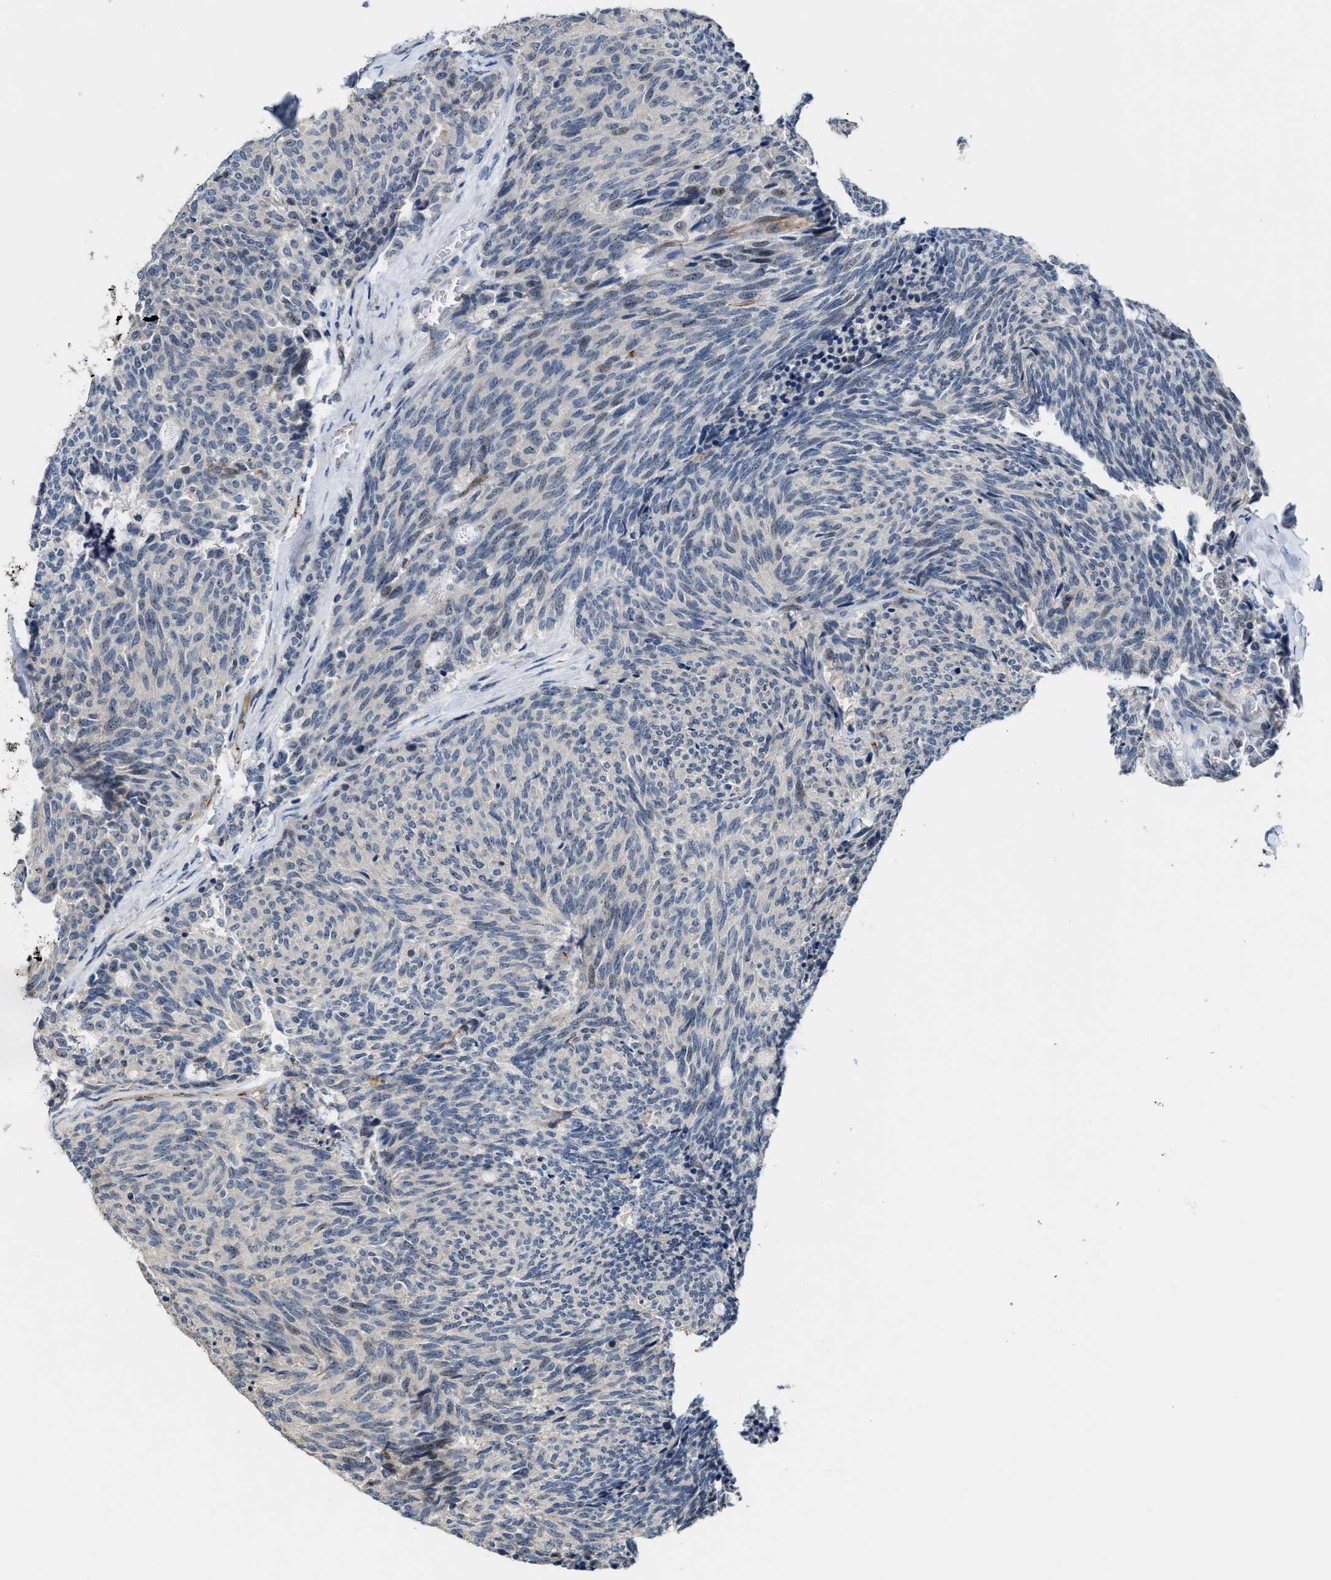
{"staining": {"intensity": "weak", "quantity": "<25%", "location": "nuclear"}, "tissue": "carcinoid", "cell_type": "Tumor cells", "image_type": "cancer", "snomed": [{"axis": "morphology", "description": "Carcinoid, malignant, NOS"}, {"axis": "topography", "description": "Pancreas"}], "caption": "Human carcinoid stained for a protein using IHC reveals no staining in tumor cells.", "gene": "ZNF783", "patient": {"sex": "female", "age": 54}}